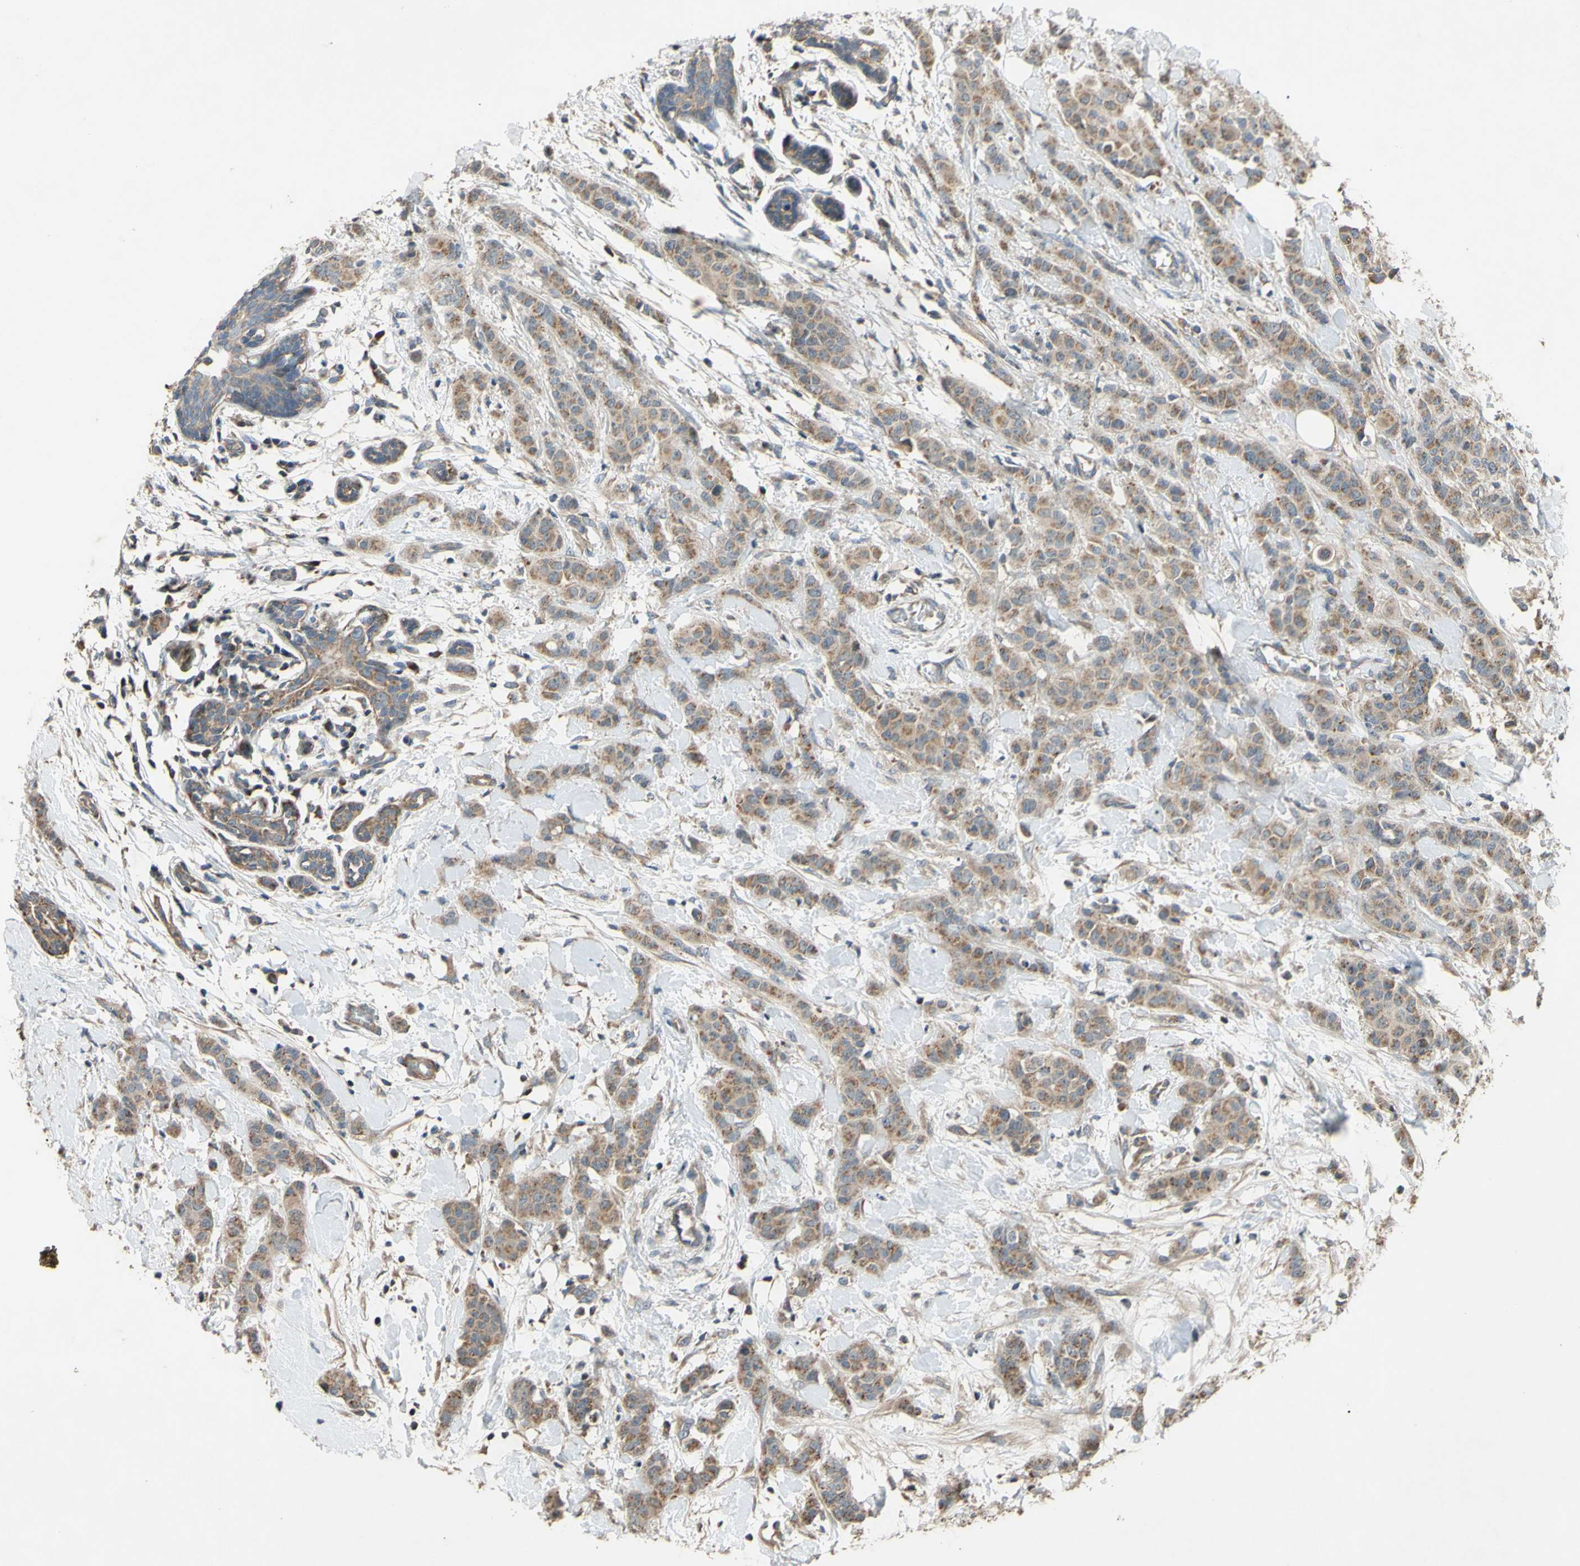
{"staining": {"intensity": "moderate", "quantity": ">75%", "location": "cytoplasmic/membranous"}, "tissue": "breast cancer", "cell_type": "Tumor cells", "image_type": "cancer", "snomed": [{"axis": "morphology", "description": "Normal tissue, NOS"}, {"axis": "morphology", "description": "Duct carcinoma"}, {"axis": "topography", "description": "Breast"}], "caption": "Immunohistochemical staining of human breast intraductal carcinoma shows medium levels of moderate cytoplasmic/membranous protein staining in approximately >75% of tumor cells.", "gene": "PARD6A", "patient": {"sex": "female", "age": 40}}